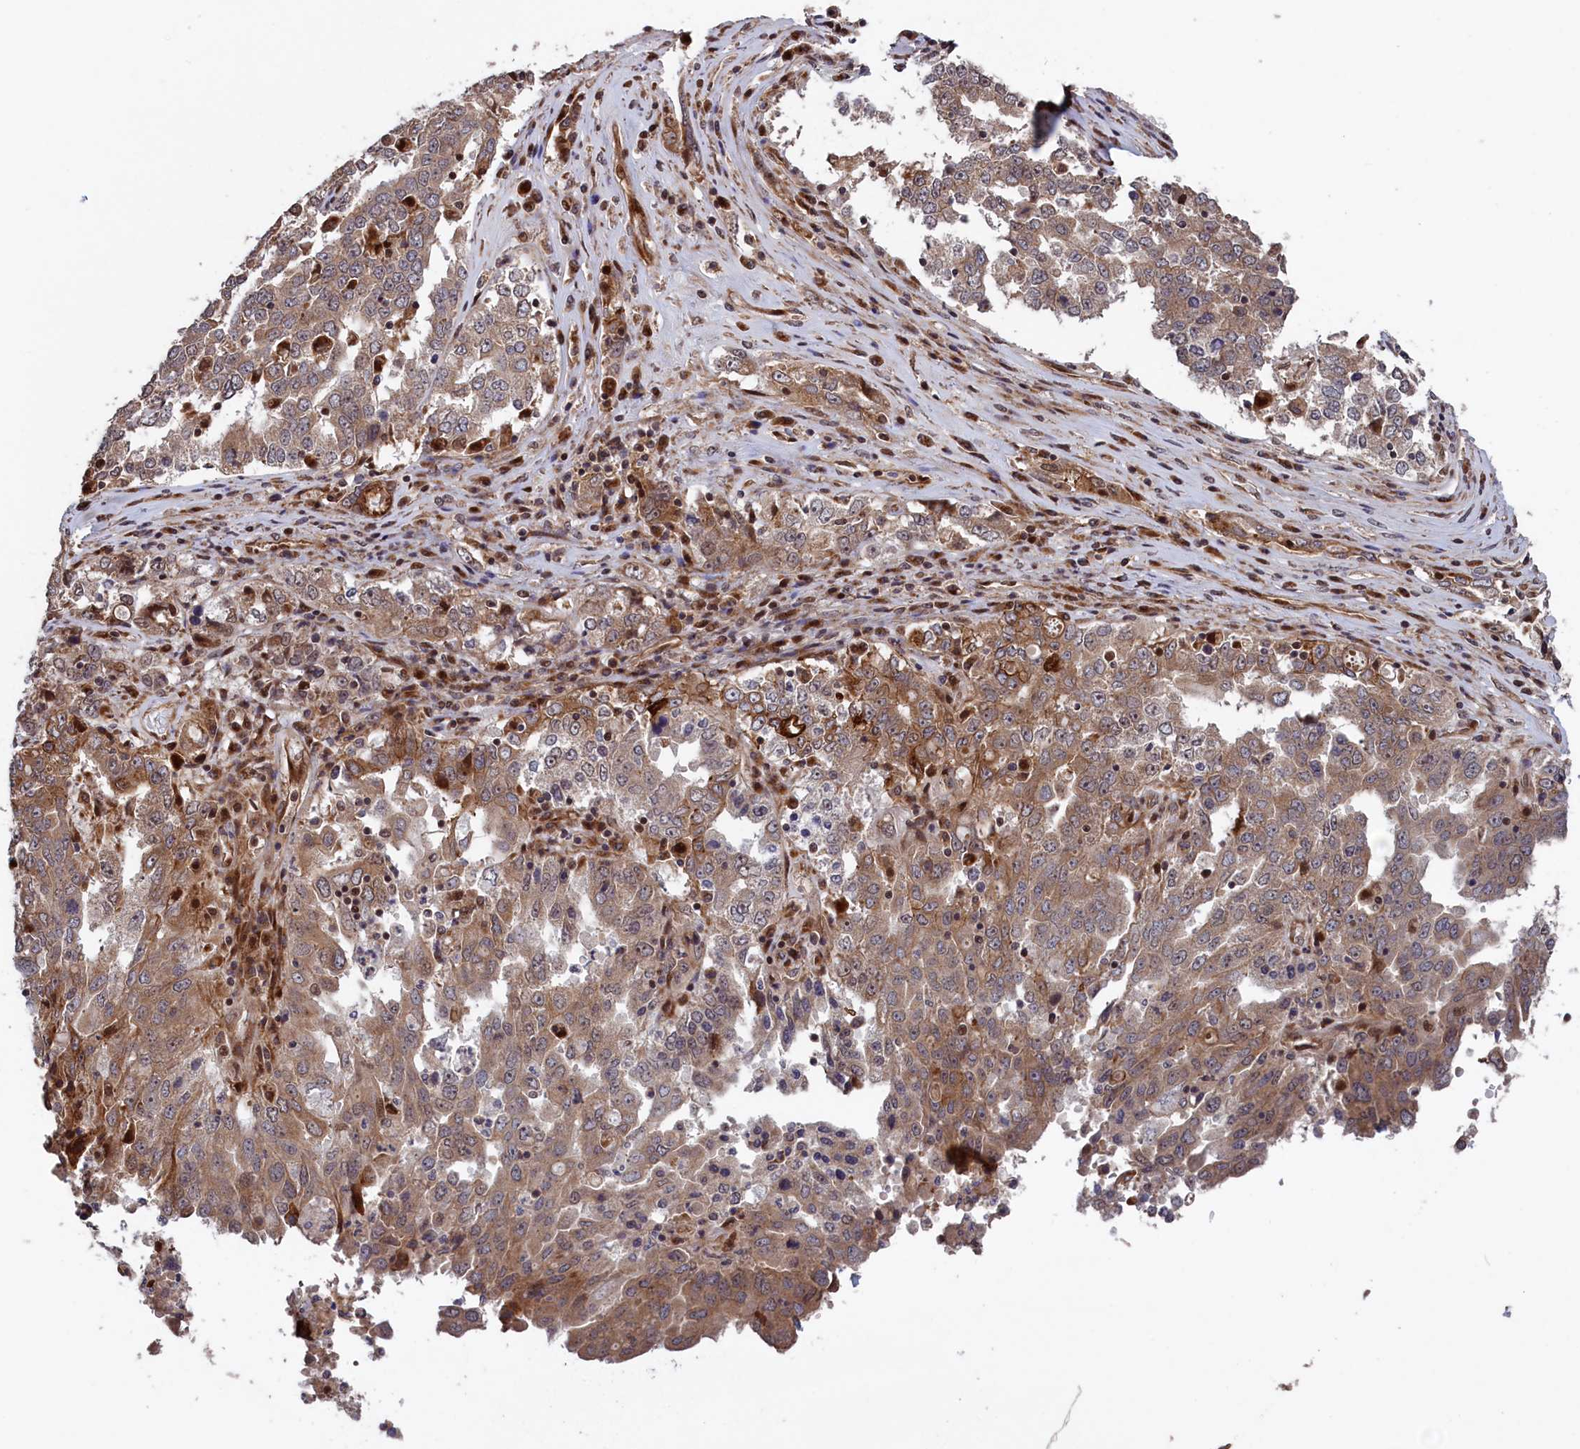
{"staining": {"intensity": "moderate", "quantity": "25%-75%", "location": "cytoplasmic/membranous"}, "tissue": "ovarian cancer", "cell_type": "Tumor cells", "image_type": "cancer", "snomed": [{"axis": "morphology", "description": "Carcinoma, endometroid"}, {"axis": "topography", "description": "Ovary"}], "caption": "The micrograph shows a brown stain indicating the presence of a protein in the cytoplasmic/membranous of tumor cells in ovarian cancer.", "gene": "LSG1", "patient": {"sex": "female", "age": 62}}